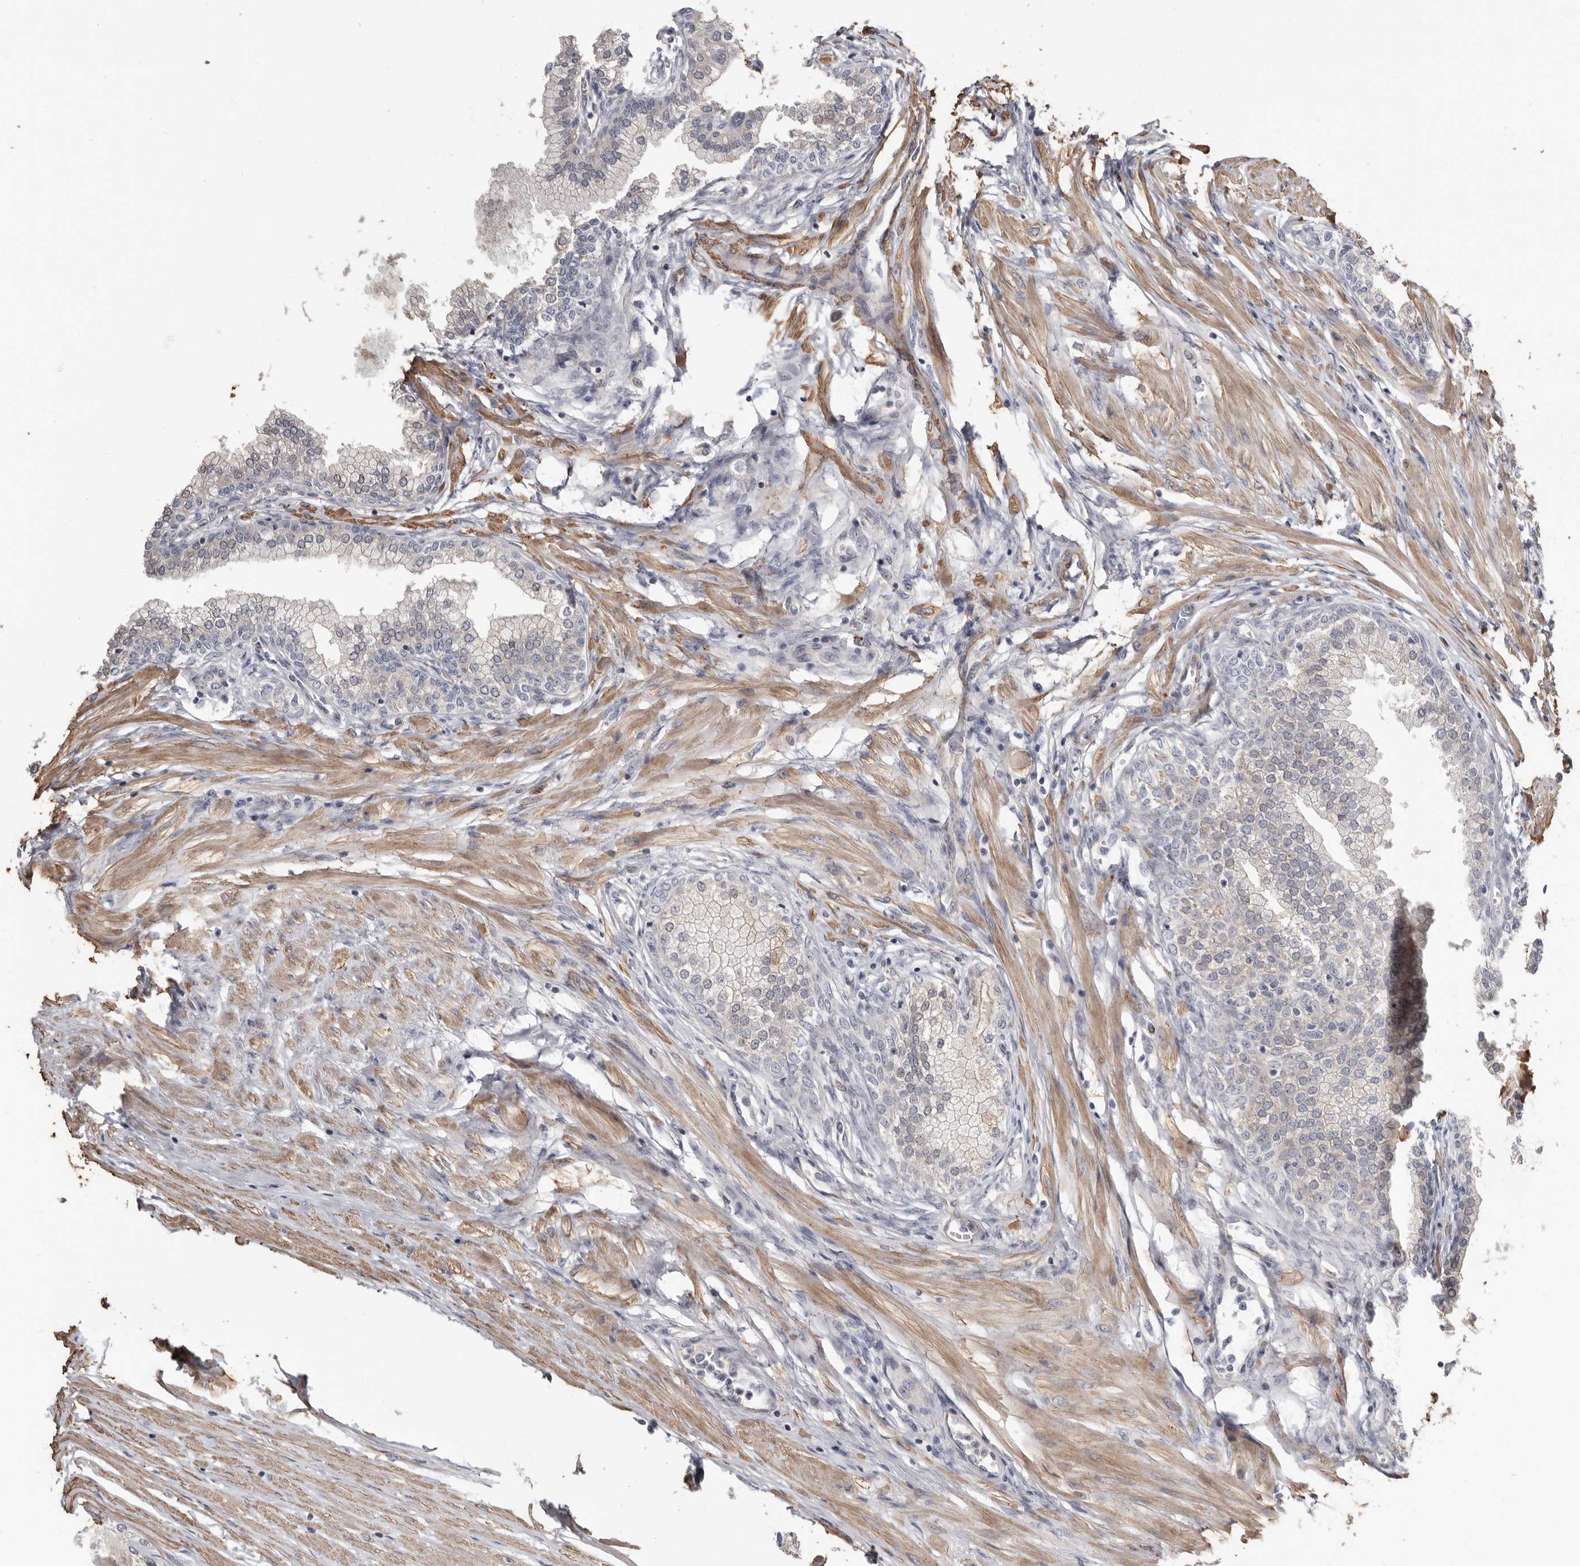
{"staining": {"intensity": "negative", "quantity": "none", "location": "none"}, "tissue": "prostate", "cell_type": "Glandular cells", "image_type": "normal", "snomed": [{"axis": "morphology", "description": "Normal tissue, NOS"}, {"axis": "morphology", "description": "Urothelial carcinoma, Low grade"}, {"axis": "topography", "description": "Urinary bladder"}, {"axis": "topography", "description": "Prostate"}], "caption": "Immunohistochemistry (IHC) photomicrograph of unremarkable human prostate stained for a protein (brown), which exhibits no expression in glandular cells.", "gene": "CDCA8", "patient": {"sex": "male", "age": 60}}